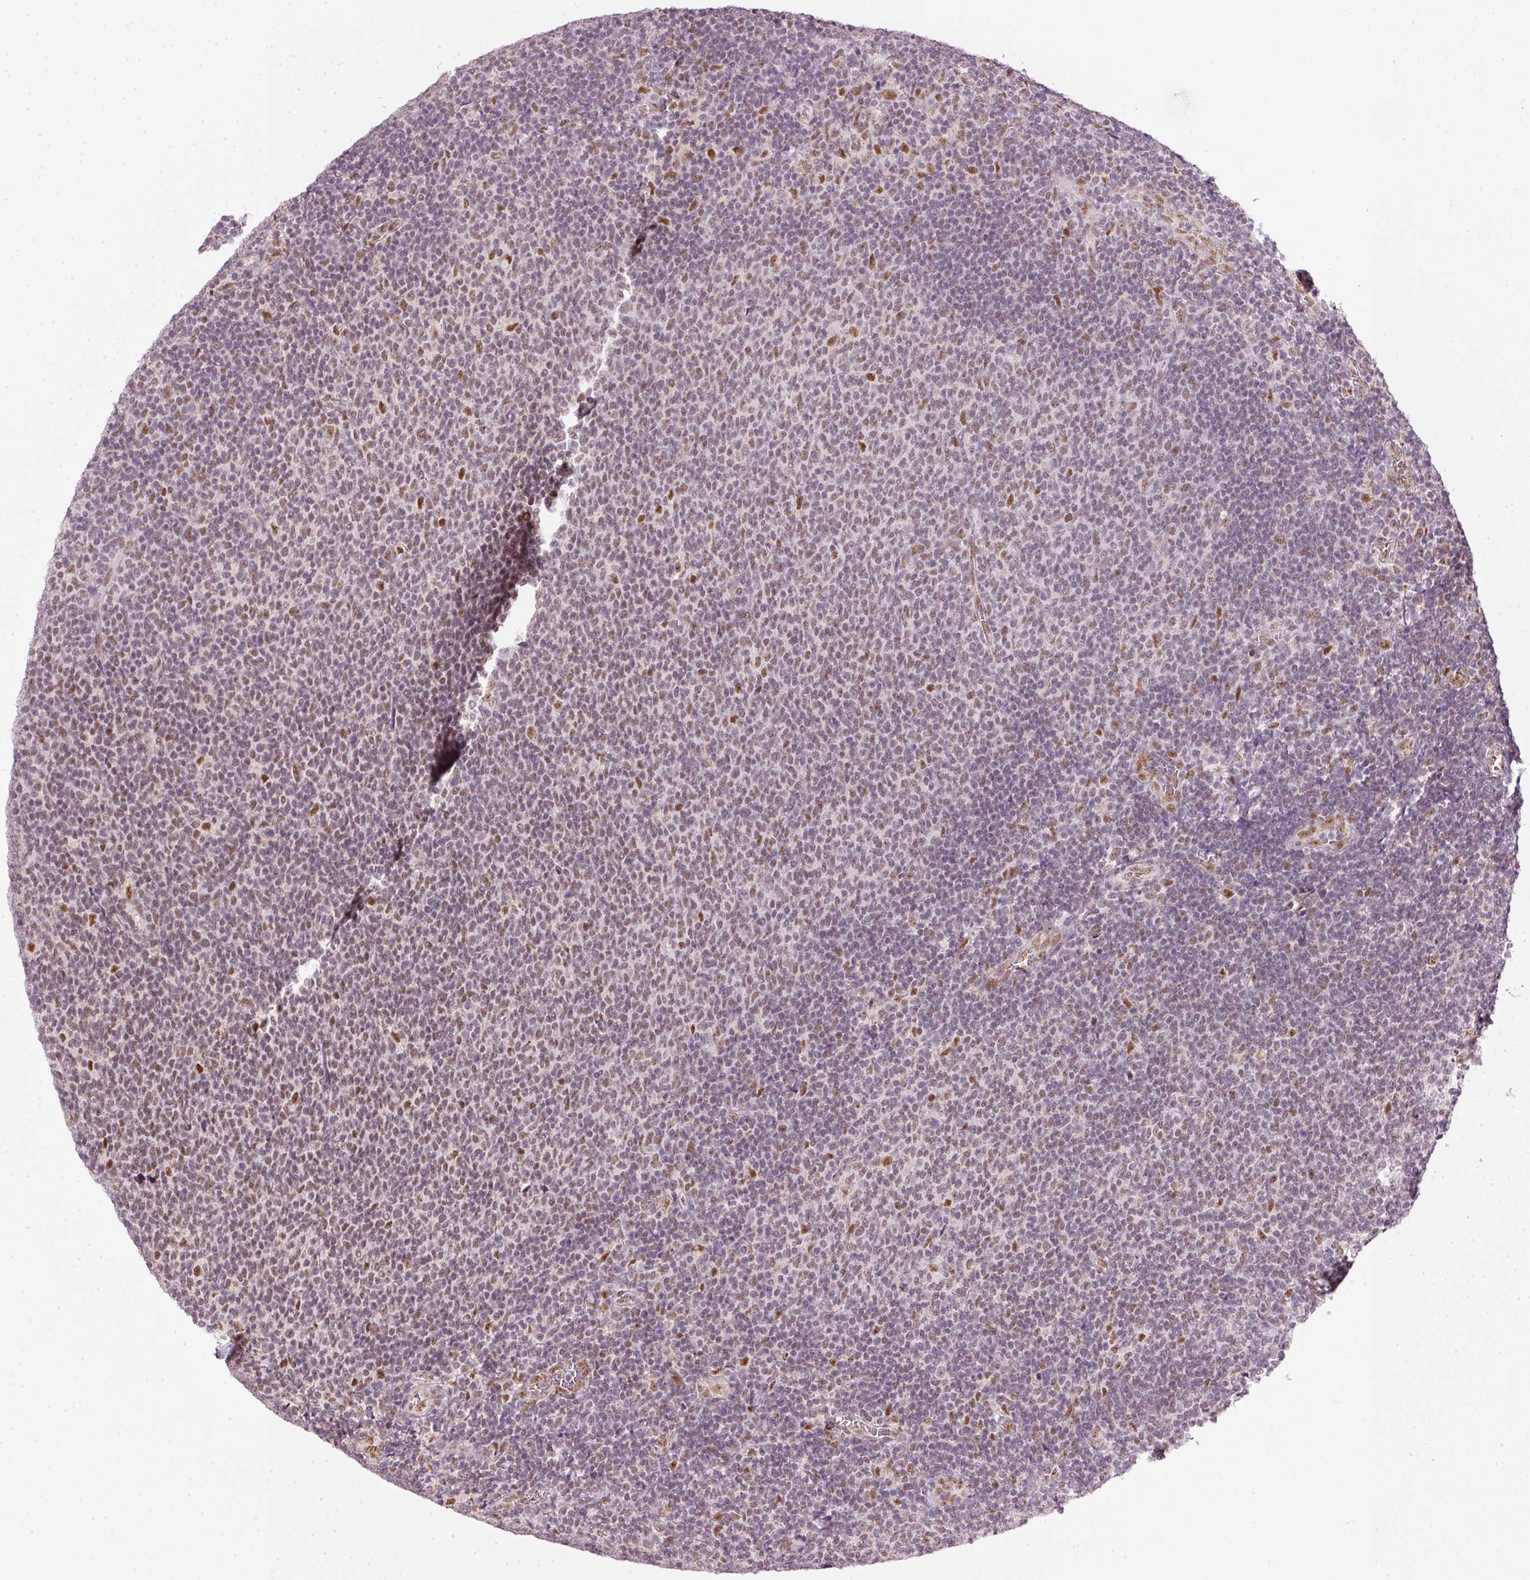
{"staining": {"intensity": "moderate", "quantity": "<25%", "location": "nuclear"}, "tissue": "lymphoma", "cell_type": "Tumor cells", "image_type": "cancer", "snomed": [{"axis": "morphology", "description": "Malignant lymphoma, non-Hodgkin's type, Low grade"}, {"axis": "topography", "description": "Lymph node"}], "caption": "DAB (3,3'-diaminobenzidine) immunohistochemical staining of low-grade malignant lymphoma, non-Hodgkin's type reveals moderate nuclear protein positivity in about <25% of tumor cells.", "gene": "FSTL3", "patient": {"sex": "male", "age": 52}}